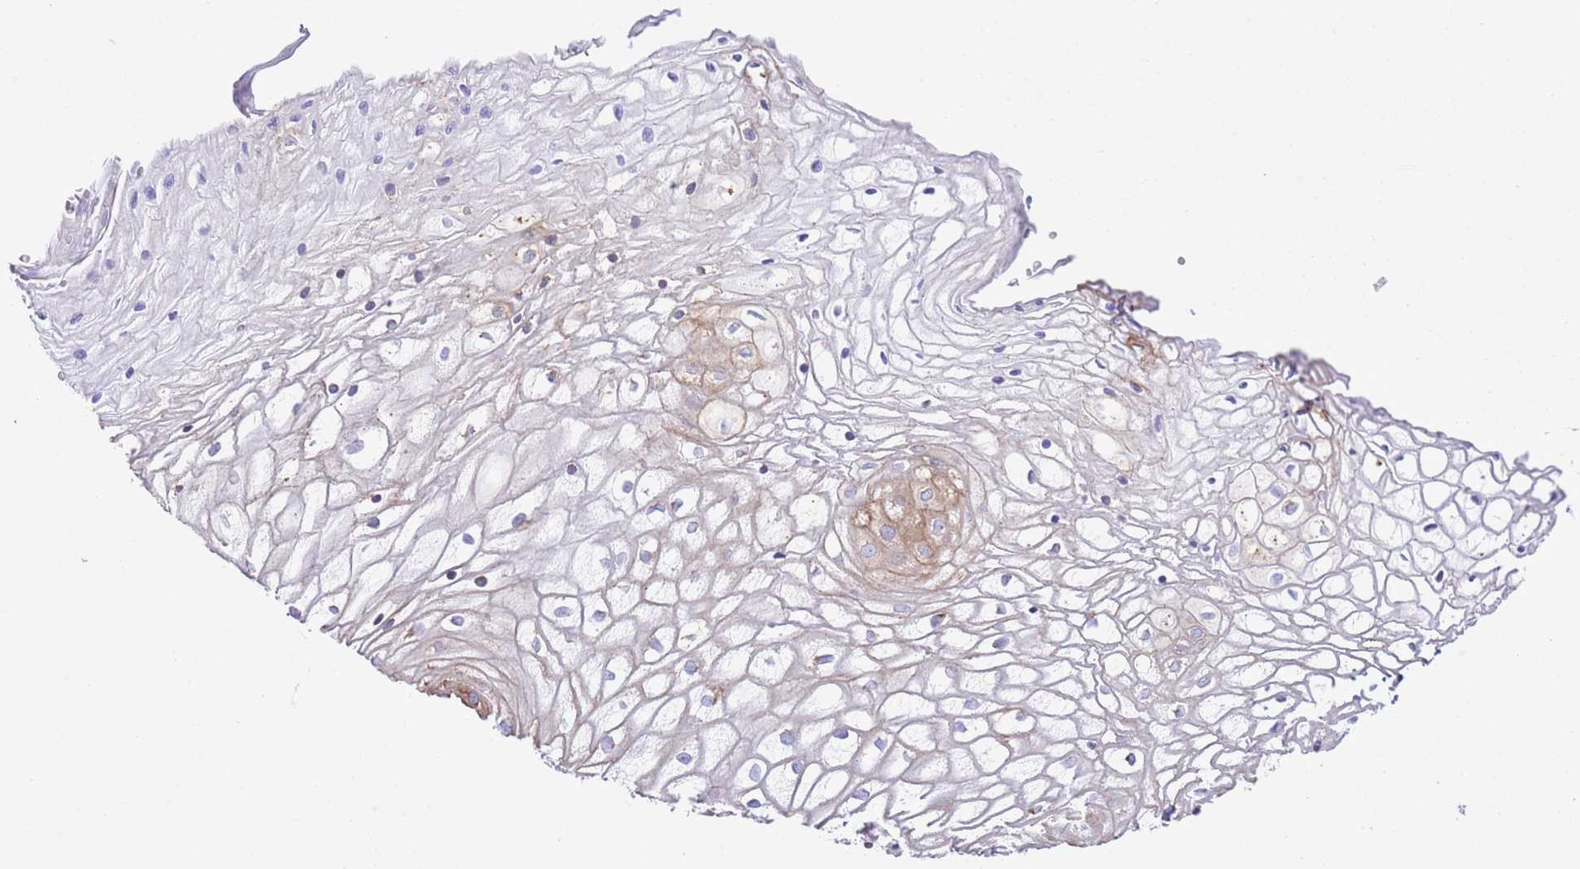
{"staining": {"intensity": "moderate", "quantity": "25%-75%", "location": "cytoplasmic/membranous"}, "tissue": "vagina", "cell_type": "Squamous epithelial cells", "image_type": "normal", "snomed": [{"axis": "morphology", "description": "Normal tissue, NOS"}, {"axis": "topography", "description": "Vagina"}], "caption": "High-magnification brightfield microscopy of normal vagina stained with DAB (3,3'-diaminobenzidine) (brown) and counterstained with hematoxylin (blue). squamous epithelial cells exhibit moderate cytoplasmic/membranous positivity is seen in approximately25%-75% of cells.", "gene": "RPS10", "patient": {"sex": "female", "age": 34}}